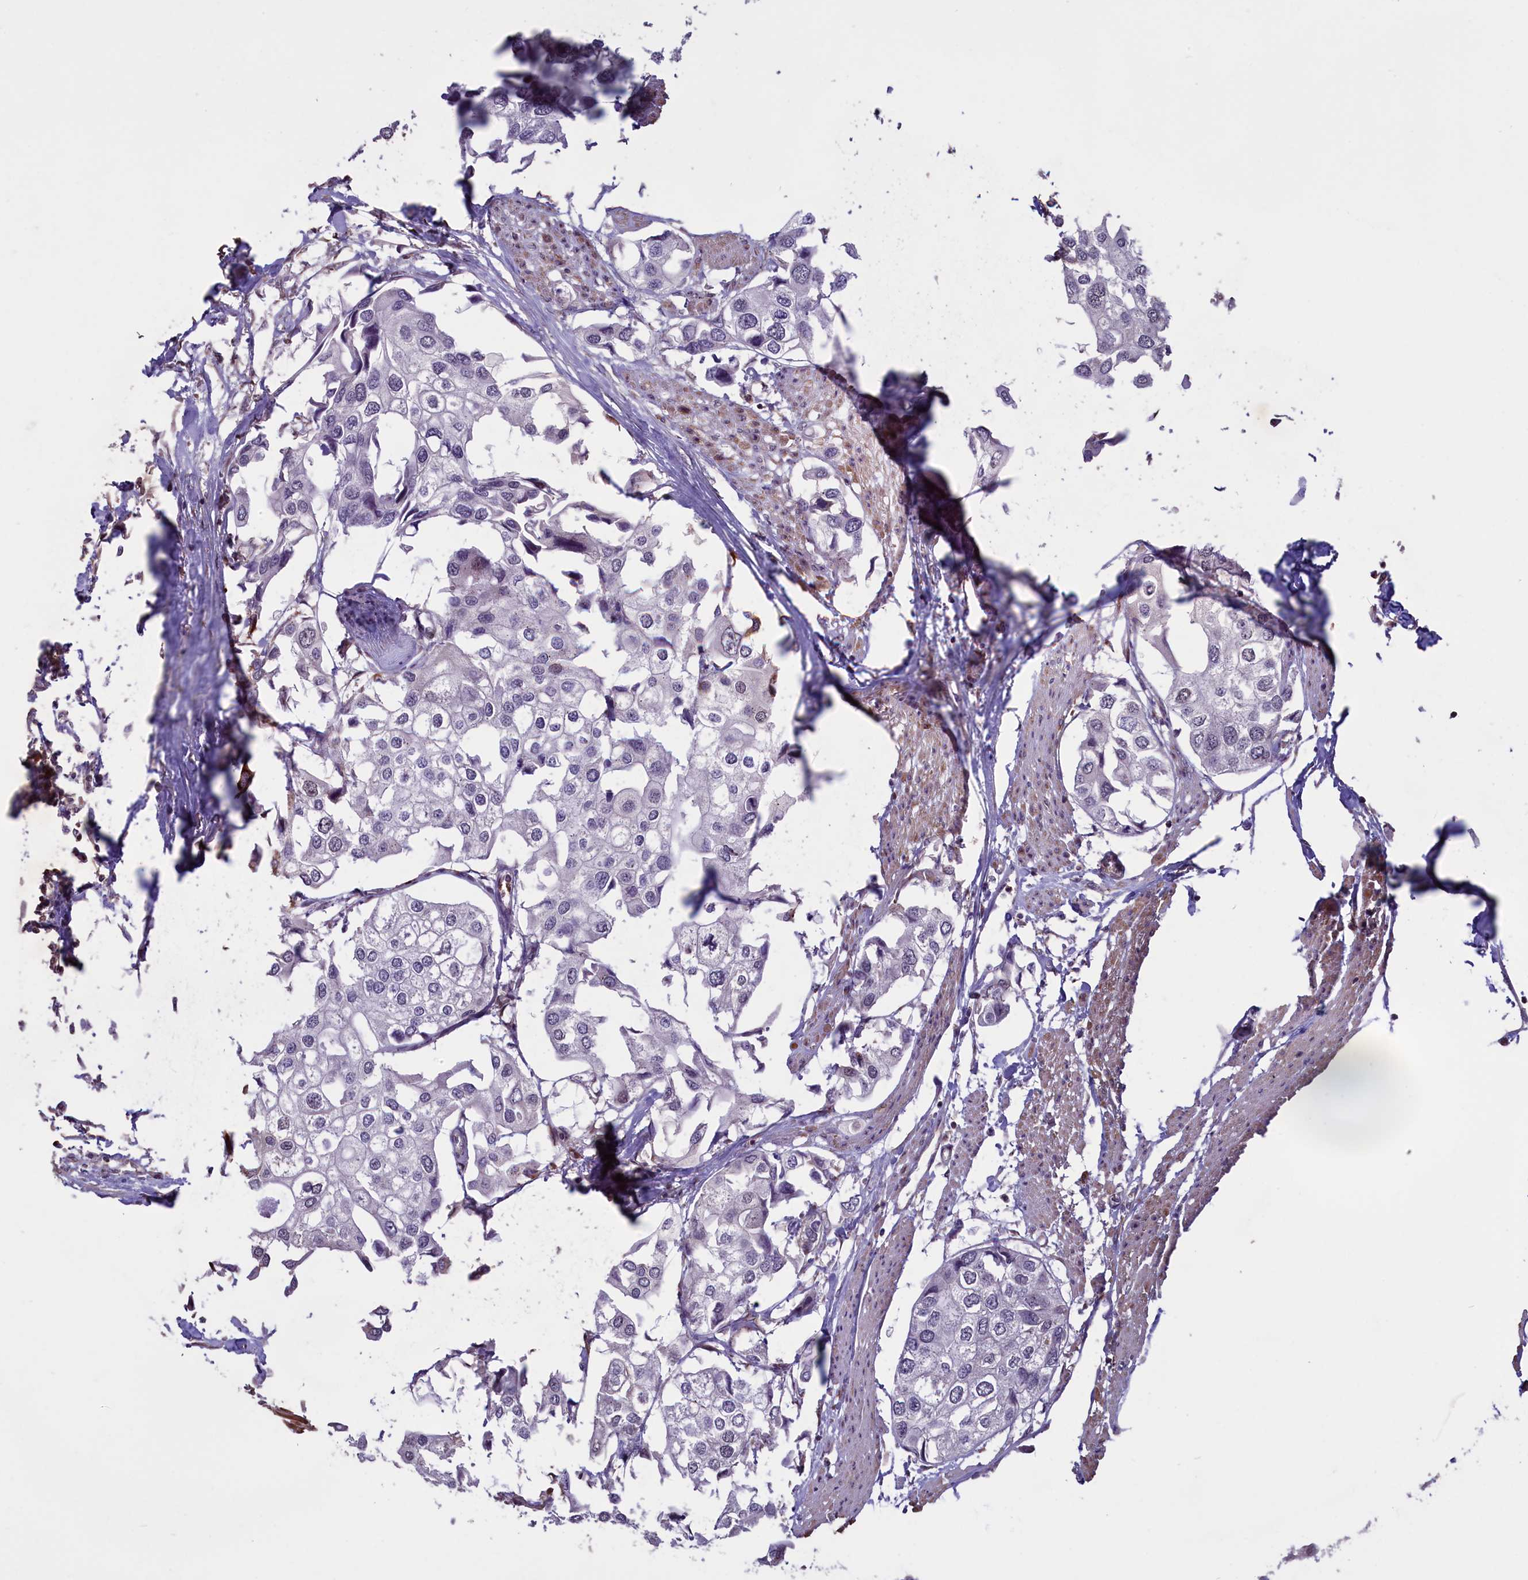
{"staining": {"intensity": "negative", "quantity": "none", "location": "none"}, "tissue": "urothelial cancer", "cell_type": "Tumor cells", "image_type": "cancer", "snomed": [{"axis": "morphology", "description": "Urothelial carcinoma, High grade"}, {"axis": "topography", "description": "Urinary bladder"}], "caption": "A high-resolution histopathology image shows IHC staining of high-grade urothelial carcinoma, which demonstrates no significant staining in tumor cells.", "gene": "SHFL", "patient": {"sex": "male", "age": 64}}